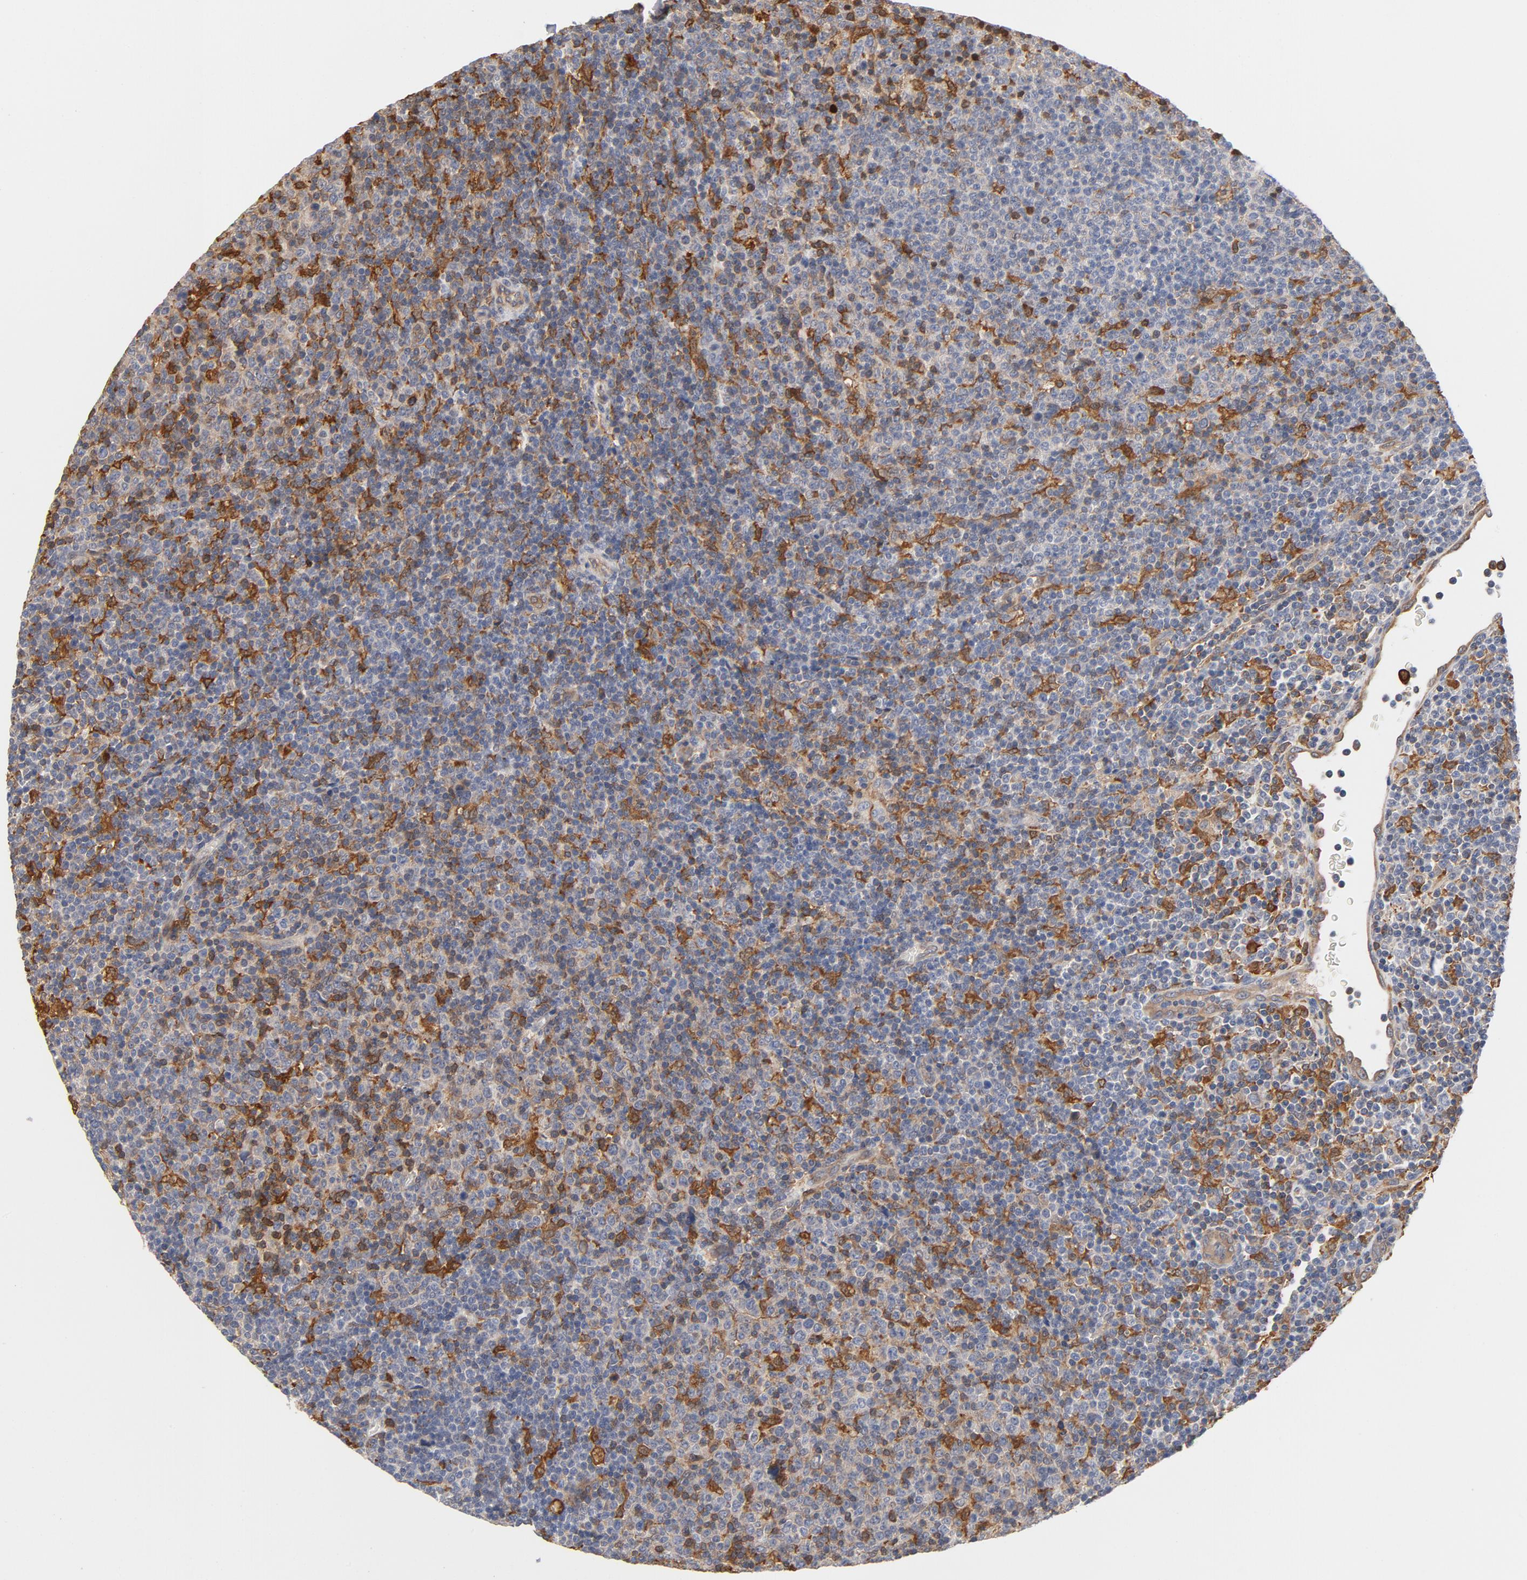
{"staining": {"intensity": "negative", "quantity": "none", "location": "none"}, "tissue": "lymphoma", "cell_type": "Tumor cells", "image_type": "cancer", "snomed": [{"axis": "morphology", "description": "Malignant lymphoma, non-Hodgkin's type, Low grade"}, {"axis": "topography", "description": "Lymph node"}], "caption": "High magnification brightfield microscopy of malignant lymphoma, non-Hodgkin's type (low-grade) stained with DAB (brown) and counterstained with hematoxylin (blue): tumor cells show no significant expression.", "gene": "ASMTL", "patient": {"sex": "male", "age": 70}}